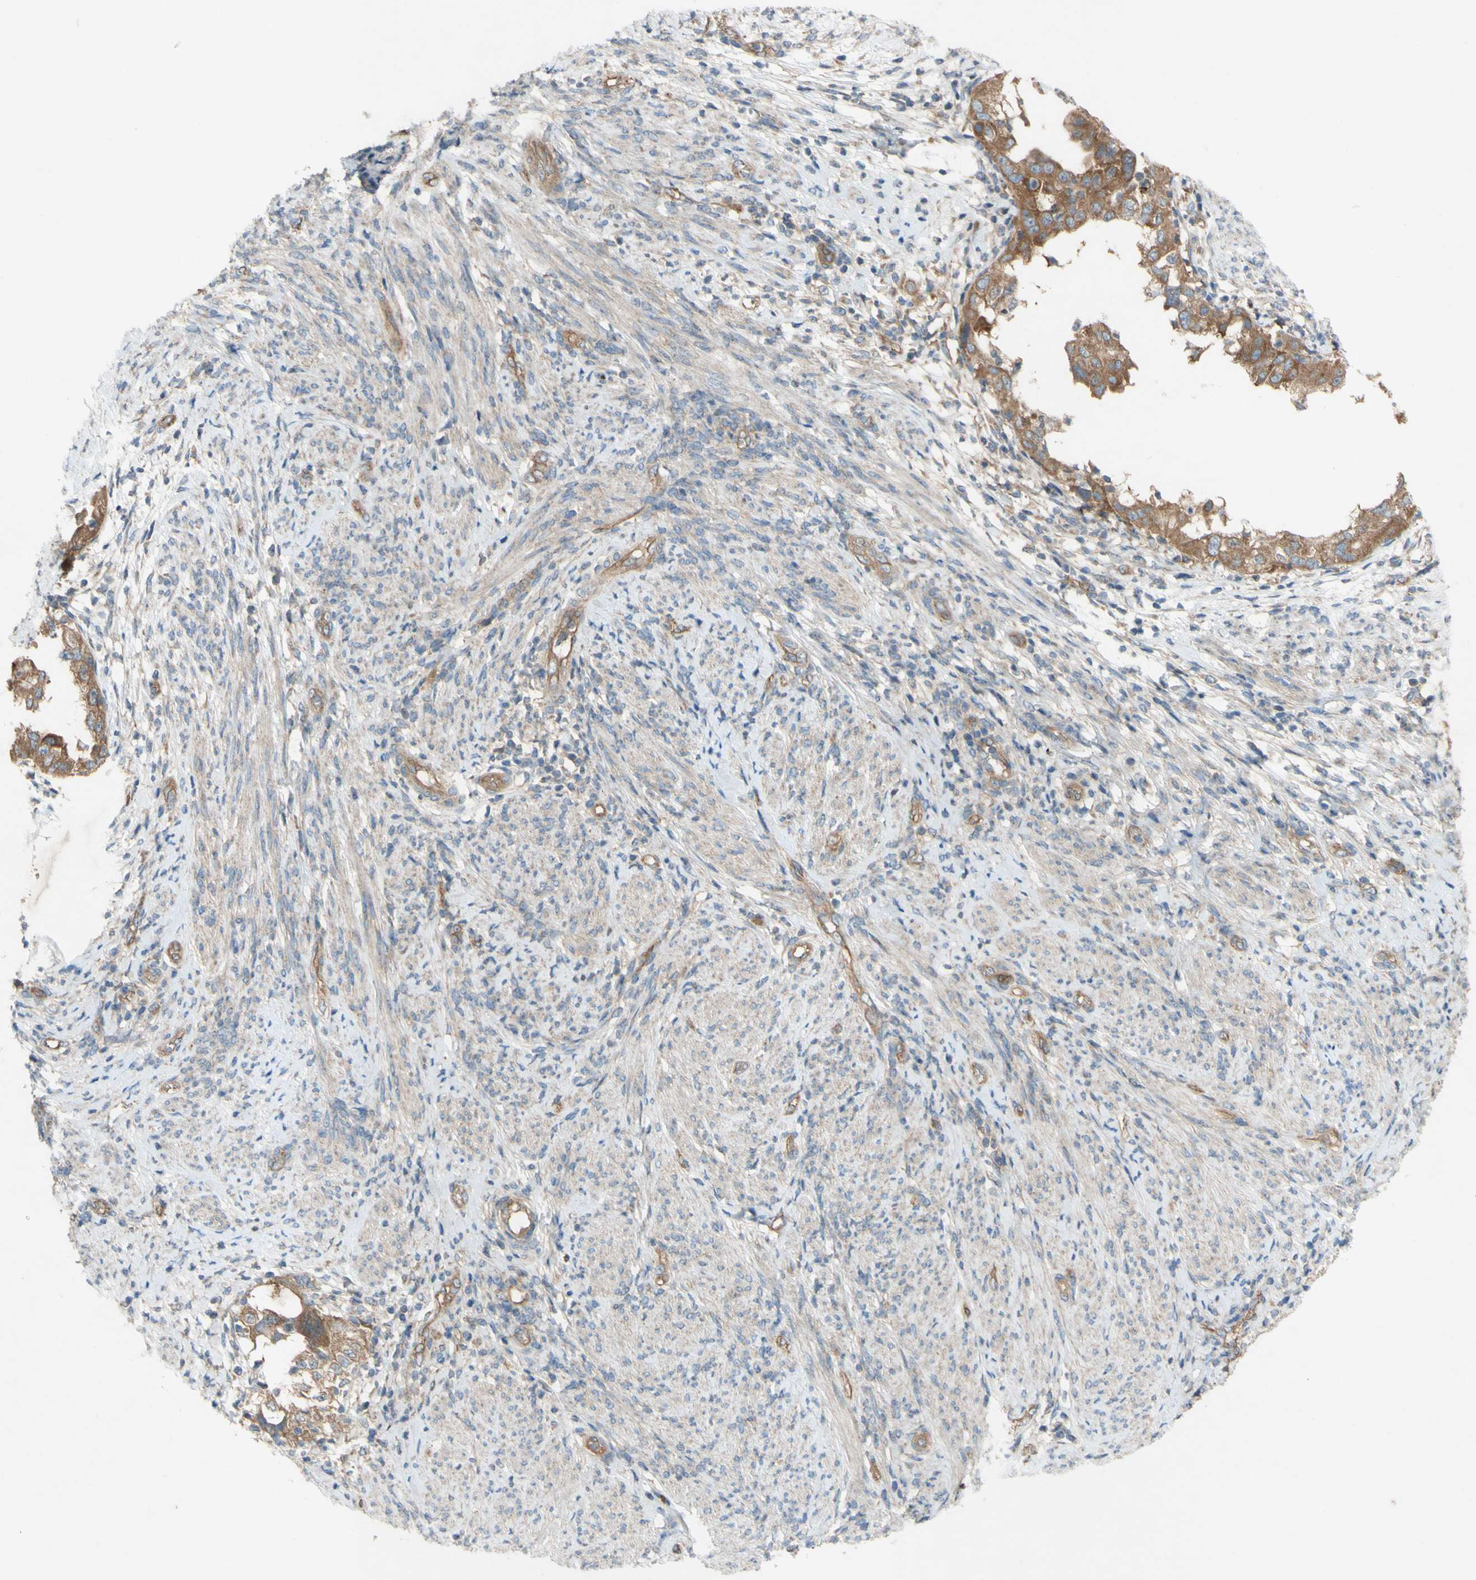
{"staining": {"intensity": "moderate", "quantity": "25%-75%", "location": "cytoplasmic/membranous"}, "tissue": "endometrial cancer", "cell_type": "Tumor cells", "image_type": "cancer", "snomed": [{"axis": "morphology", "description": "Adenocarcinoma, NOS"}, {"axis": "topography", "description": "Endometrium"}], "caption": "Protein staining by immunohistochemistry exhibits moderate cytoplasmic/membranous staining in approximately 25%-75% of tumor cells in endometrial adenocarcinoma. (IHC, brightfield microscopy, high magnification).", "gene": "TST", "patient": {"sex": "female", "age": 85}}